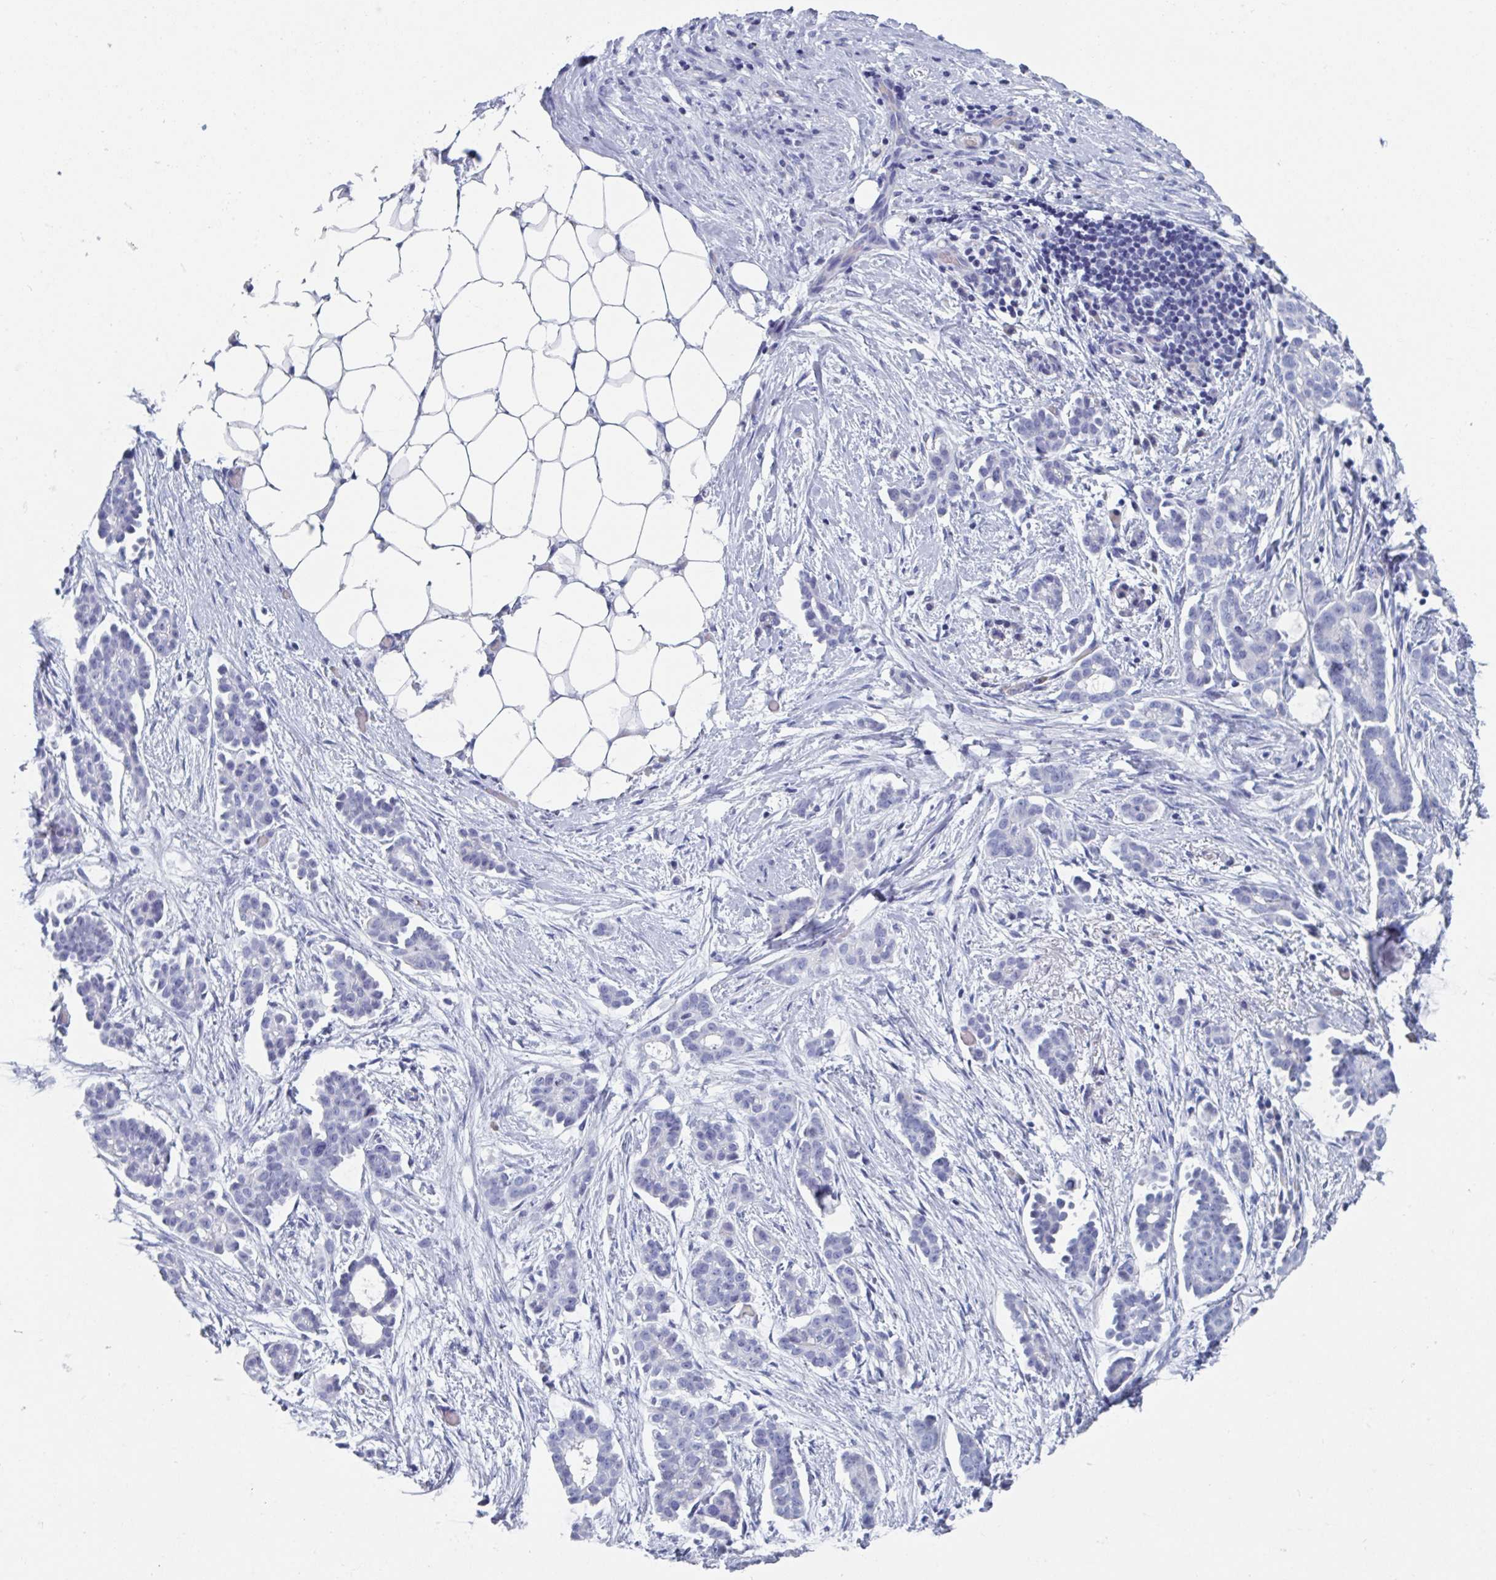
{"staining": {"intensity": "negative", "quantity": "none", "location": "none"}, "tissue": "ovarian cancer", "cell_type": "Tumor cells", "image_type": "cancer", "snomed": [{"axis": "morphology", "description": "Cystadenocarcinoma, serous, NOS"}, {"axis": "topography", "description": "Ovary"}], "caption": "Immunohistochemistry of human ovarian cancer shows no positivity in tumor cells.", "gene": "DPEP3", "patient": {"sex": "female", "age": 50}}